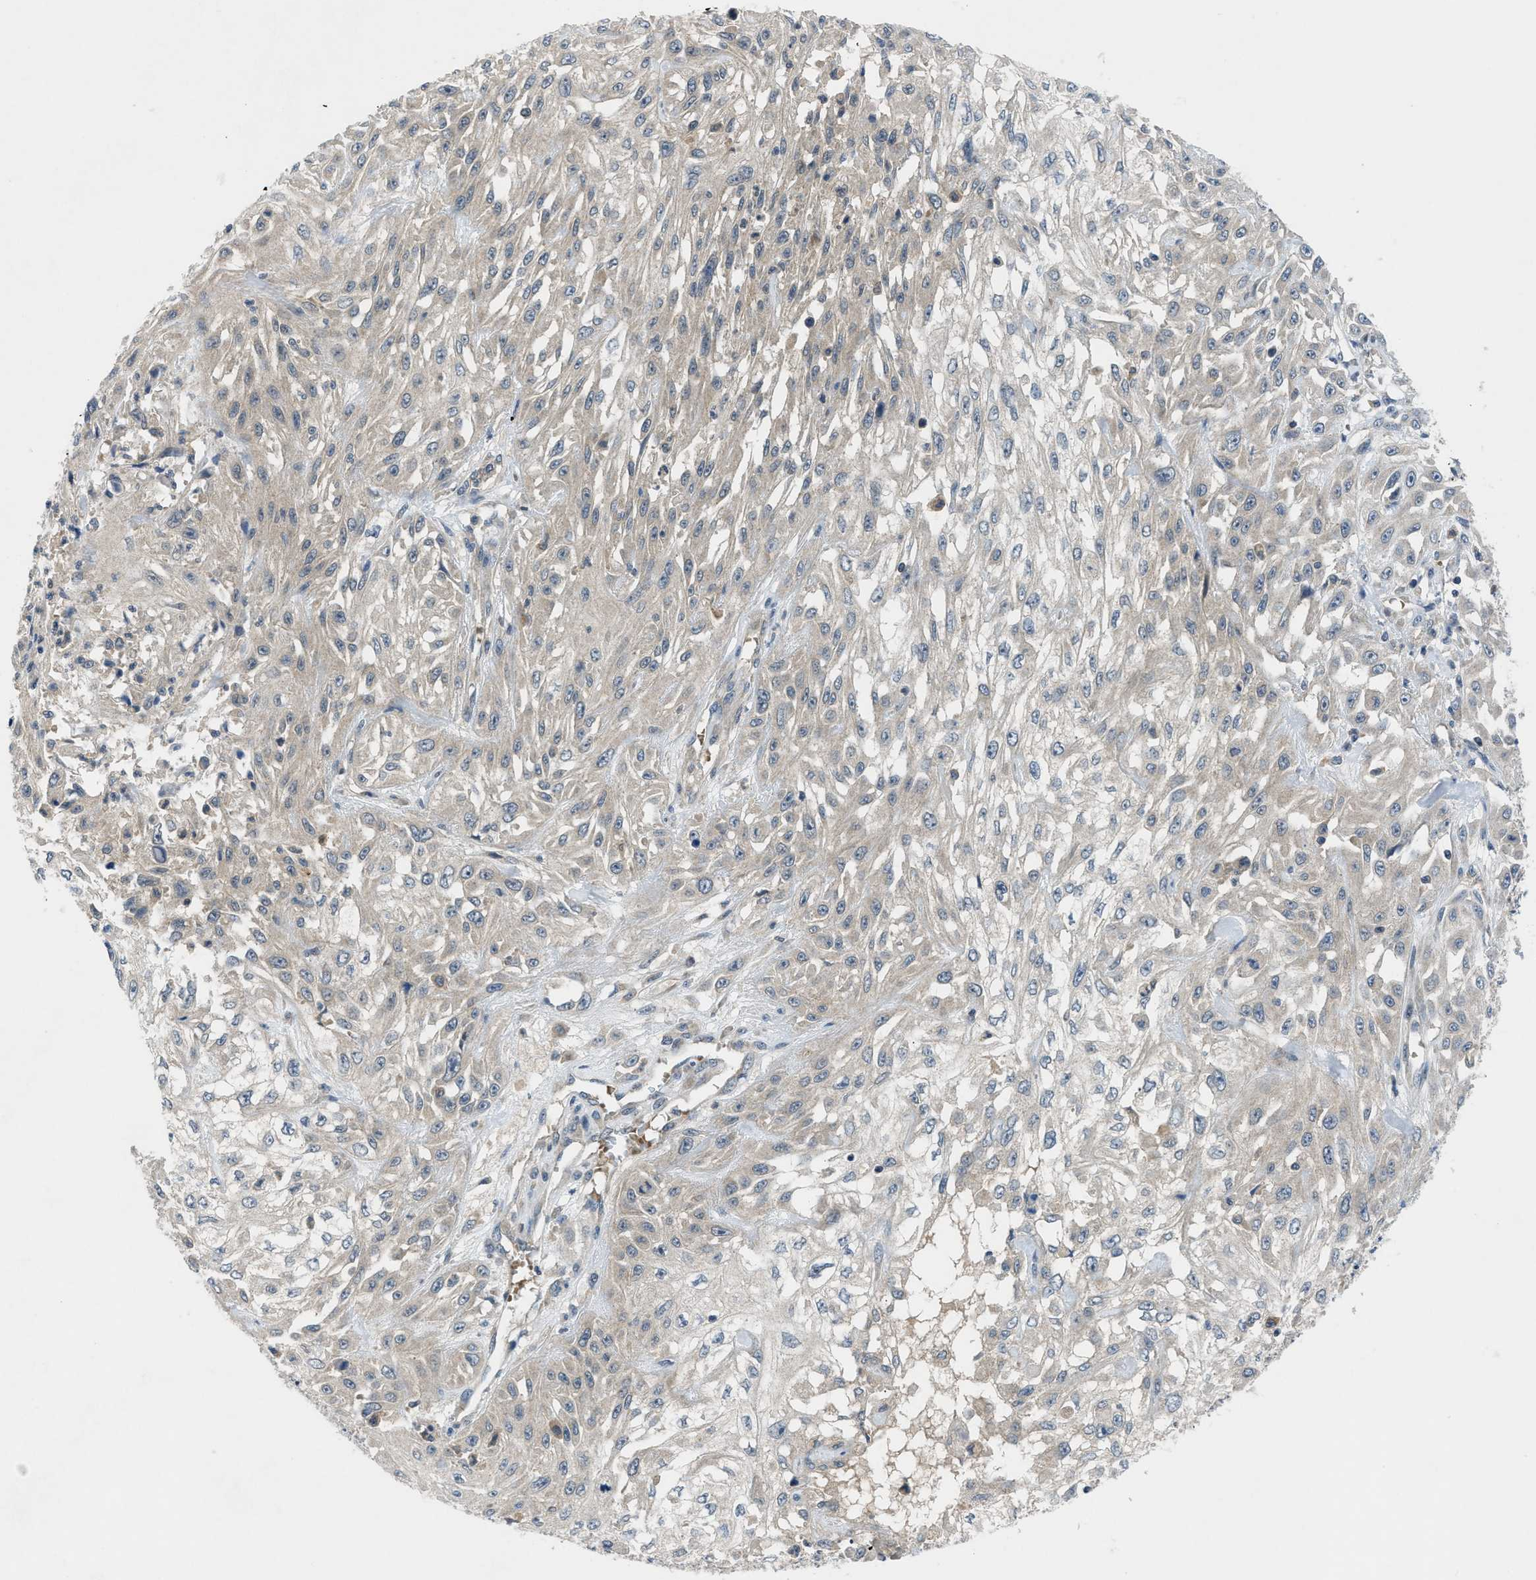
{"staining": {"intensity": "weak", "quantity": ">75%", "location": "cytoplasmic/membranous"}, "tissue": "skin cancer", "cell_type": "Tumor cells", "image_type": "cancer", "snomed": [{"axis": "morphology", "description": "Squamous cell carcinoma, NOS"}, {"axis": "morphology", "description": "Squamous cell carcinoma, metastatic, NOS"}, {"axis": "topography", "description": "Skin"}, {"axis": "topography", "description": "Lymph node"}], "caption": "This is a photomicrograph of IHC staining of skin metastatic squamous cell carcinoma, which shows weak staining in the cytoplasmic/membranous of tumor cells.", "gene": "PDE7A", "patient": {"sex": "male", "age": 75}}